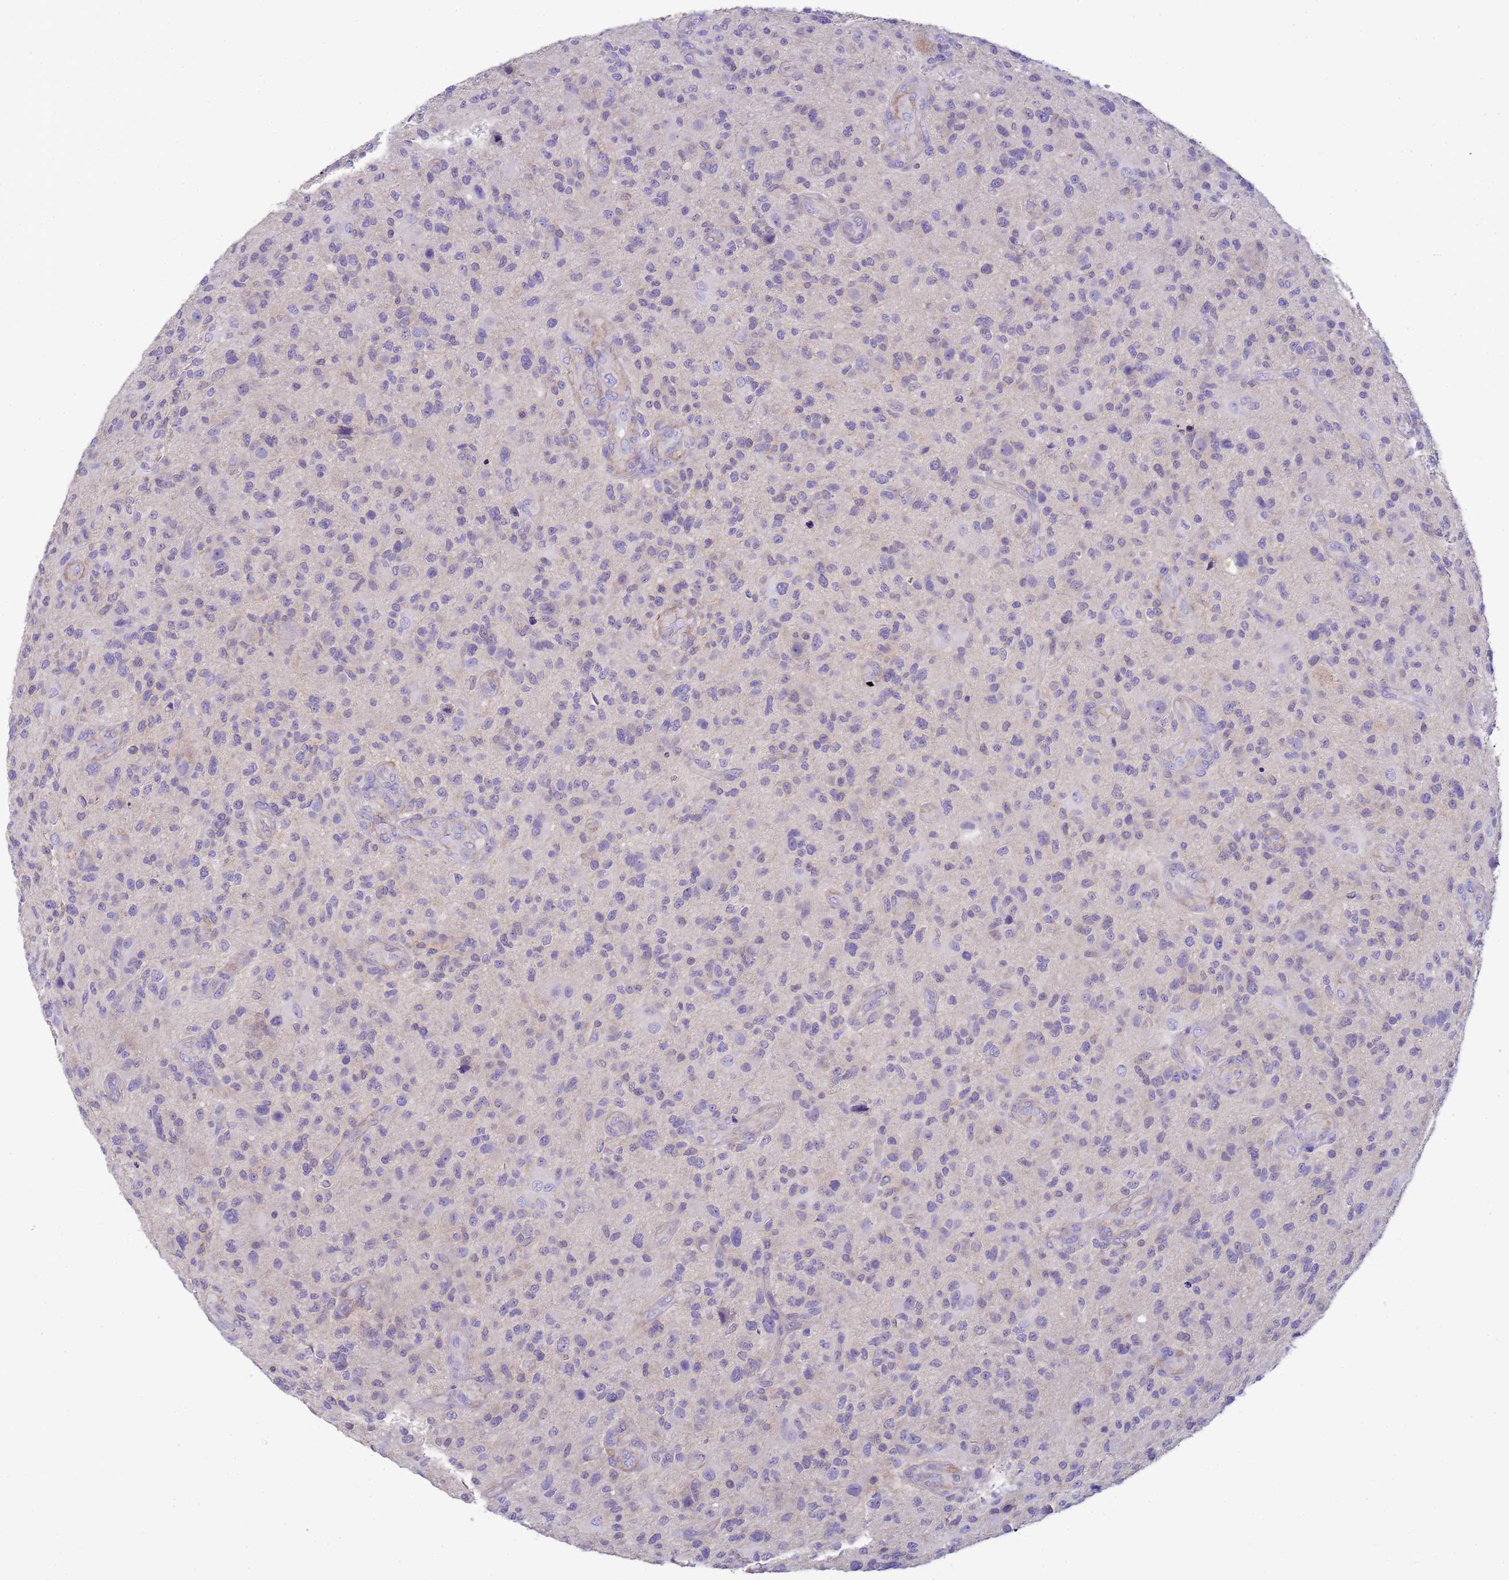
{"staining": {"intensity": "negative", "quantity": "none", "location": "none"}, "tissue": "glioma", "cell_type": "Tumor cells", "image_type": "cancer", "snomed": [{"axis": "morphology", "description": "Glioma, malignant, High grade"}, {"axis": "topography", "description": "Brain"}], "caption": "Protein analysis of malignant high-grade glioma demonstrates no significant staining in tumor cells.", "gene": "KLHL13", "patient": {"sex": "male", "age": 47}}